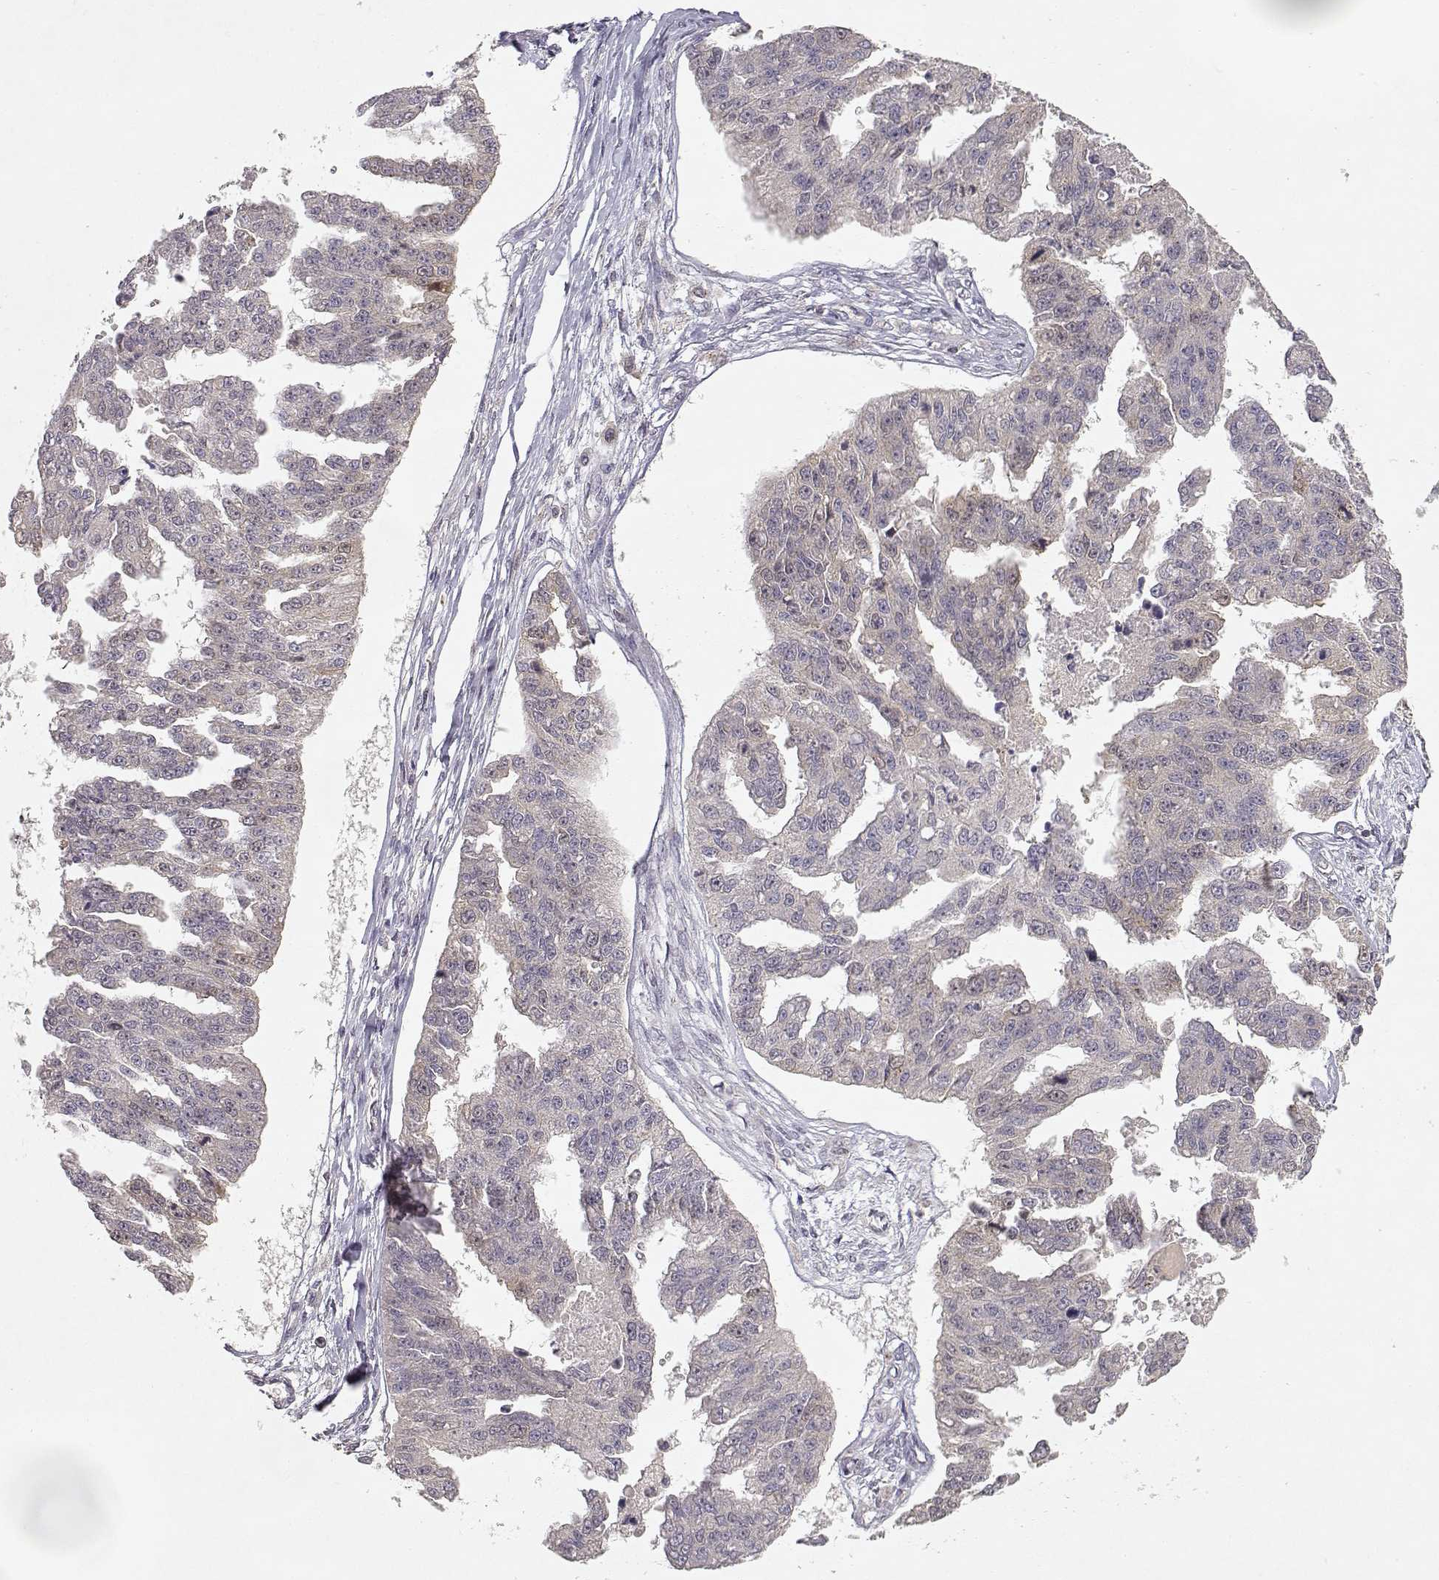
{"staining": {"intensity": "weak", "quantity": "<25%", "location": "cytoplasmic/membranous"}, "tissue": "ovarian cancer", "cell_type": "Tumor cells", "image_type": "cancer", "snomed": [{"axis": "morphology", "description": "Cystadenocarcinoma, serous, NOS"}, {"axis": "topography", "description": "Ovary"}], "caption": "IHC micrograph of ovarian serous cystadenocarcinoma stained for a protein (brown), which displays no positivity in tumor cells.", "gene": "RAD51", "patient": {"sex": "female", "age": 58}}